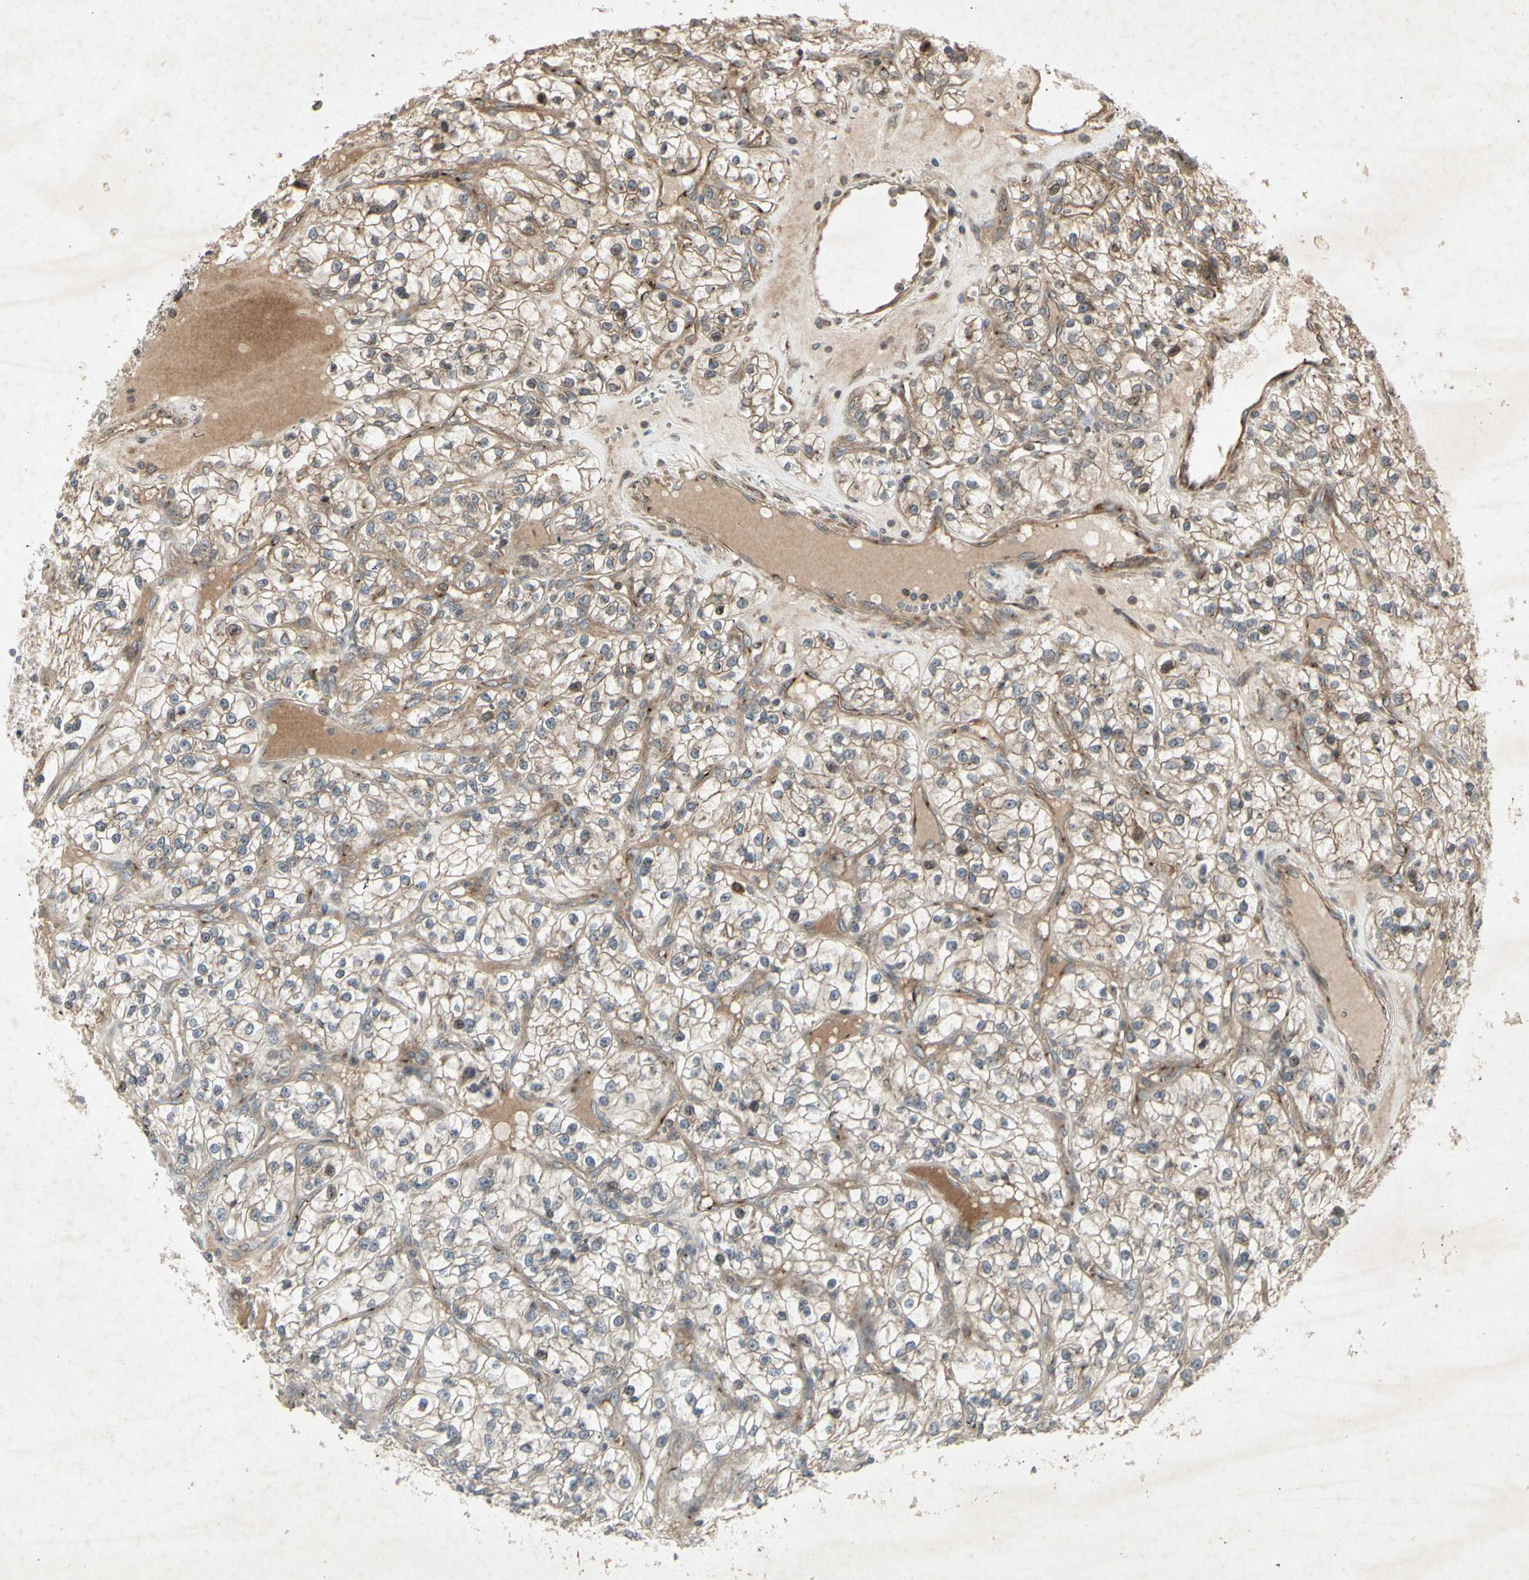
{"staining": {"intensity": "weak", "quantity": ">75%", "location": "cytoplasmic/membranous"}, "tissue": "renal cancer", "cell_type": "Tumor cells", "image_type": "cancer", "snomed": [{"axis": "morphology", "description": "Adenocarcinoma, NOS"}, {"axis": "topography", "description": "Kidney"}], "caption": "Weak cytoplasmic/membranous protein expression is present in approximately >75% of tumor cells in renal cancer.", "gene": "TEK", "patient": {"sex": "female", "age": 57}}